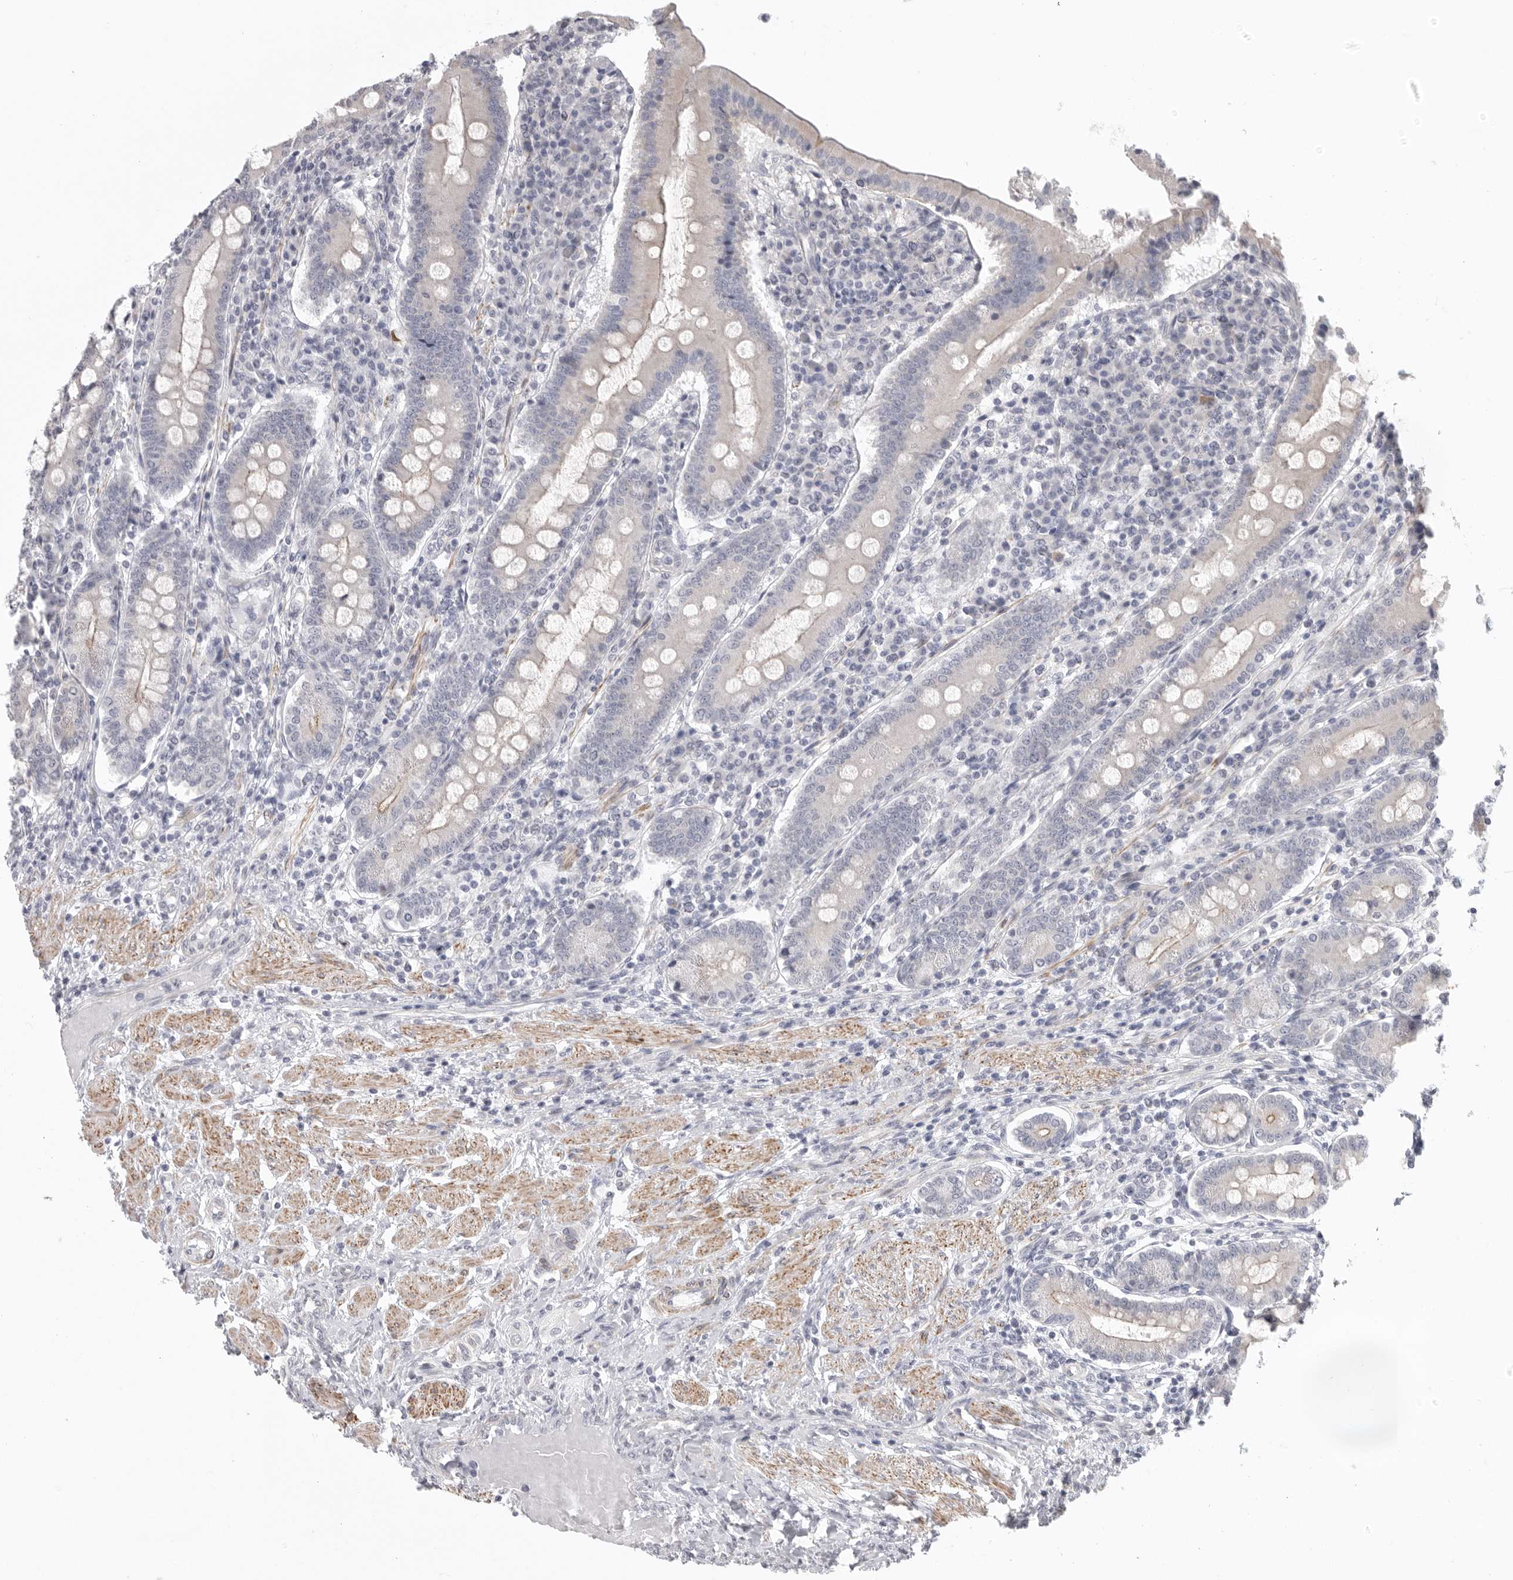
{"staining": {"intensity": "moderate", "quantity": "<25%", "location": "cytoplasmic/membranous"}, "tissue": "duodenum", "cell_type": "Glandular cells", "image_type": "normal", "snomed": [{"axis": "morphology", "description": "Normal tissue, NOS"}, {"axis": "morphology", "description": "Adenocarcinoma, NOS"}, {"axis": "topography", "description": "Pancreas"}, {"axis": "topography", "description": "Duodenum"}], "caption": "Duodenum stained for a protein exhibits moderate cytoplasmic/membranous positivity in glandular cells. (IHC, brightfield microscopy, high magnification).", "gene": "STAB2", "patient": {"sex": "male", "age": 50}}